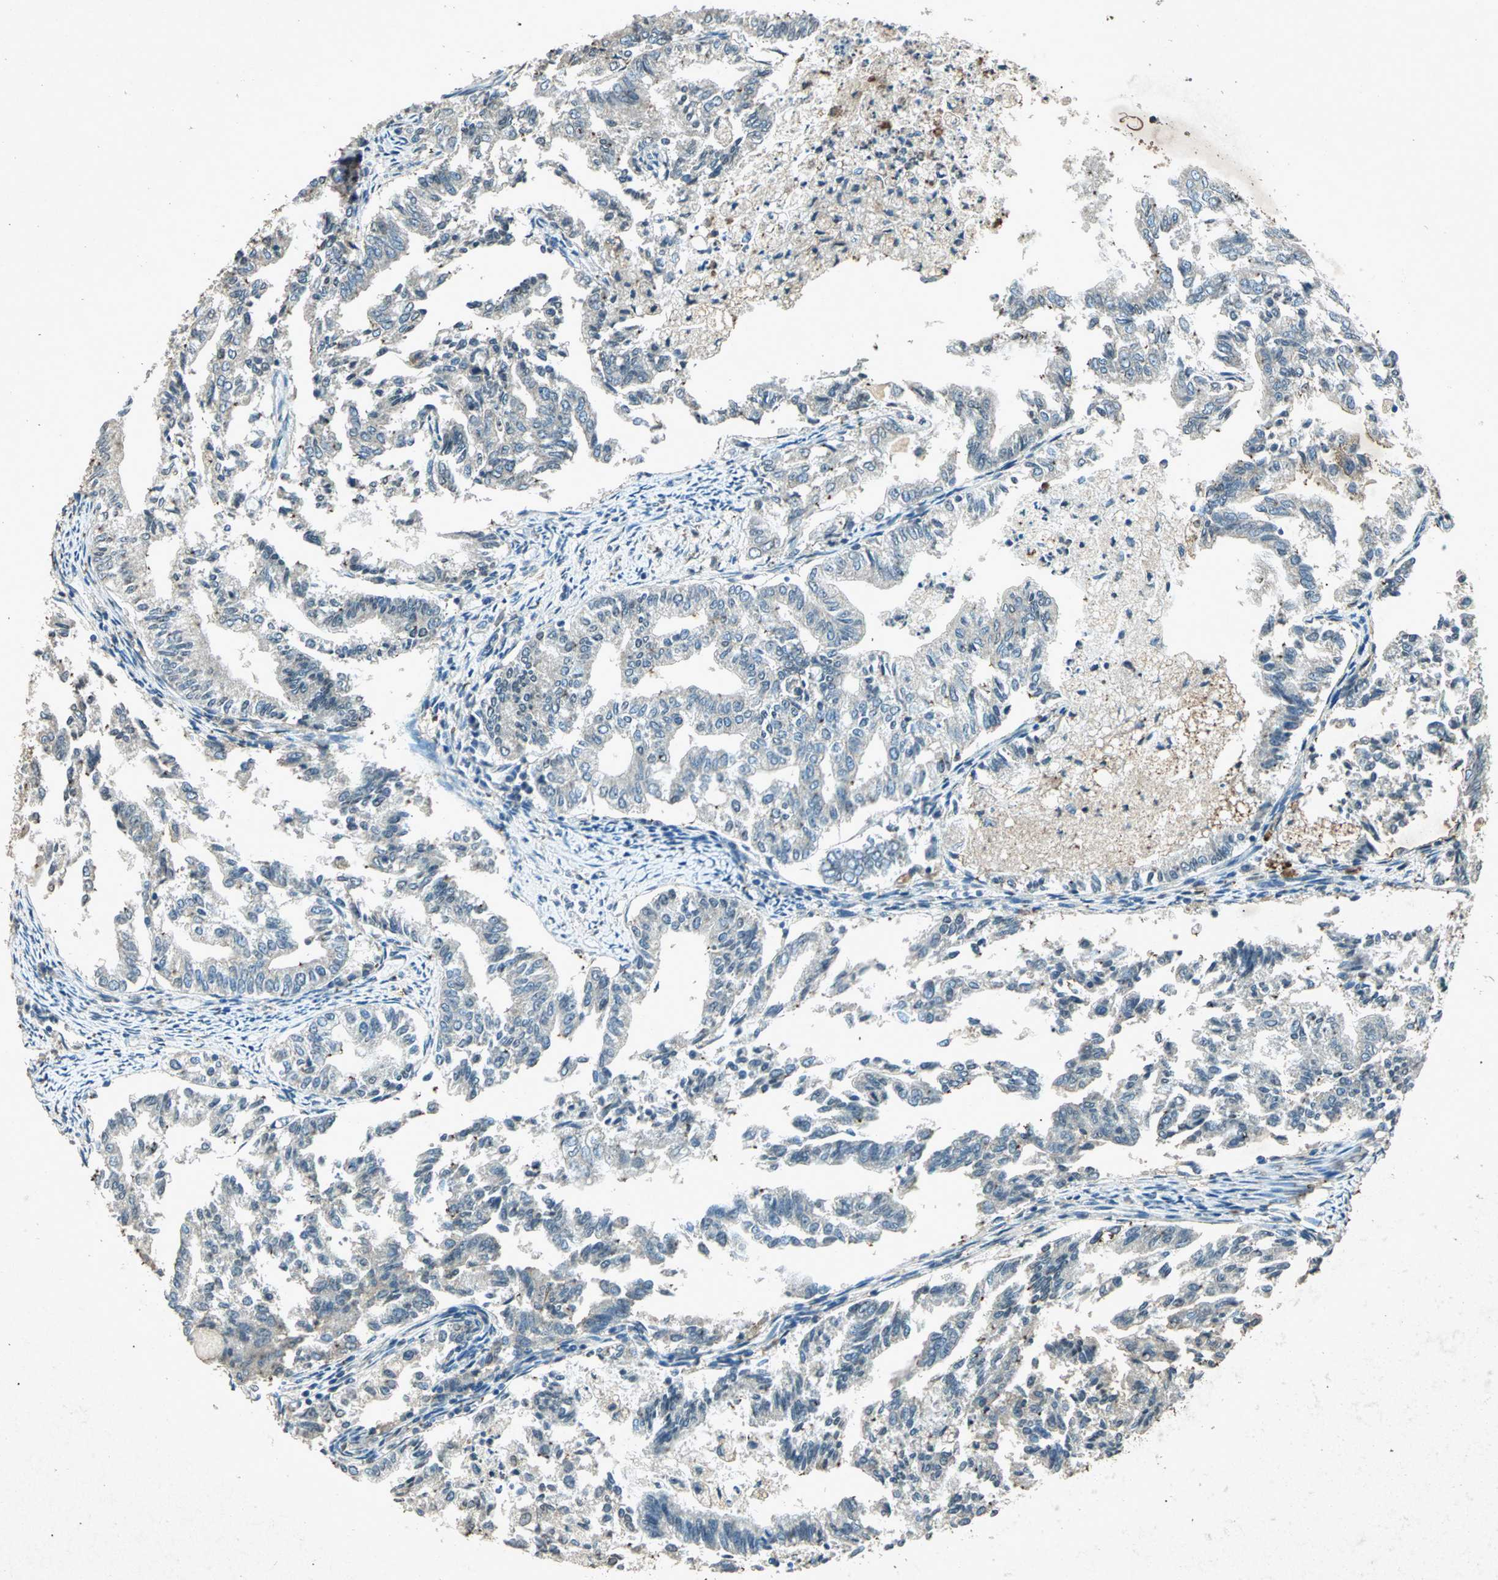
{"staining": {"intensity": "weak", "quantity": "<25%", "location": "cytoplasmic/membranous"}, "tissue": "endometrial cancer", "cell_type": "Tumor cells", "image_type": "cancer", "snomed": [{"axis": "morphology", "description": "Adenocarcinoma, NOS"}, {"axis": "topography", "description": "Endometrium"}], "caption": "Human adenocarcinoma (endometrial) stained for a protein using IHC shows no expression in tumor cells.", "gene": "PSEN1", "patient": {"sex": "female", "age": 79}}